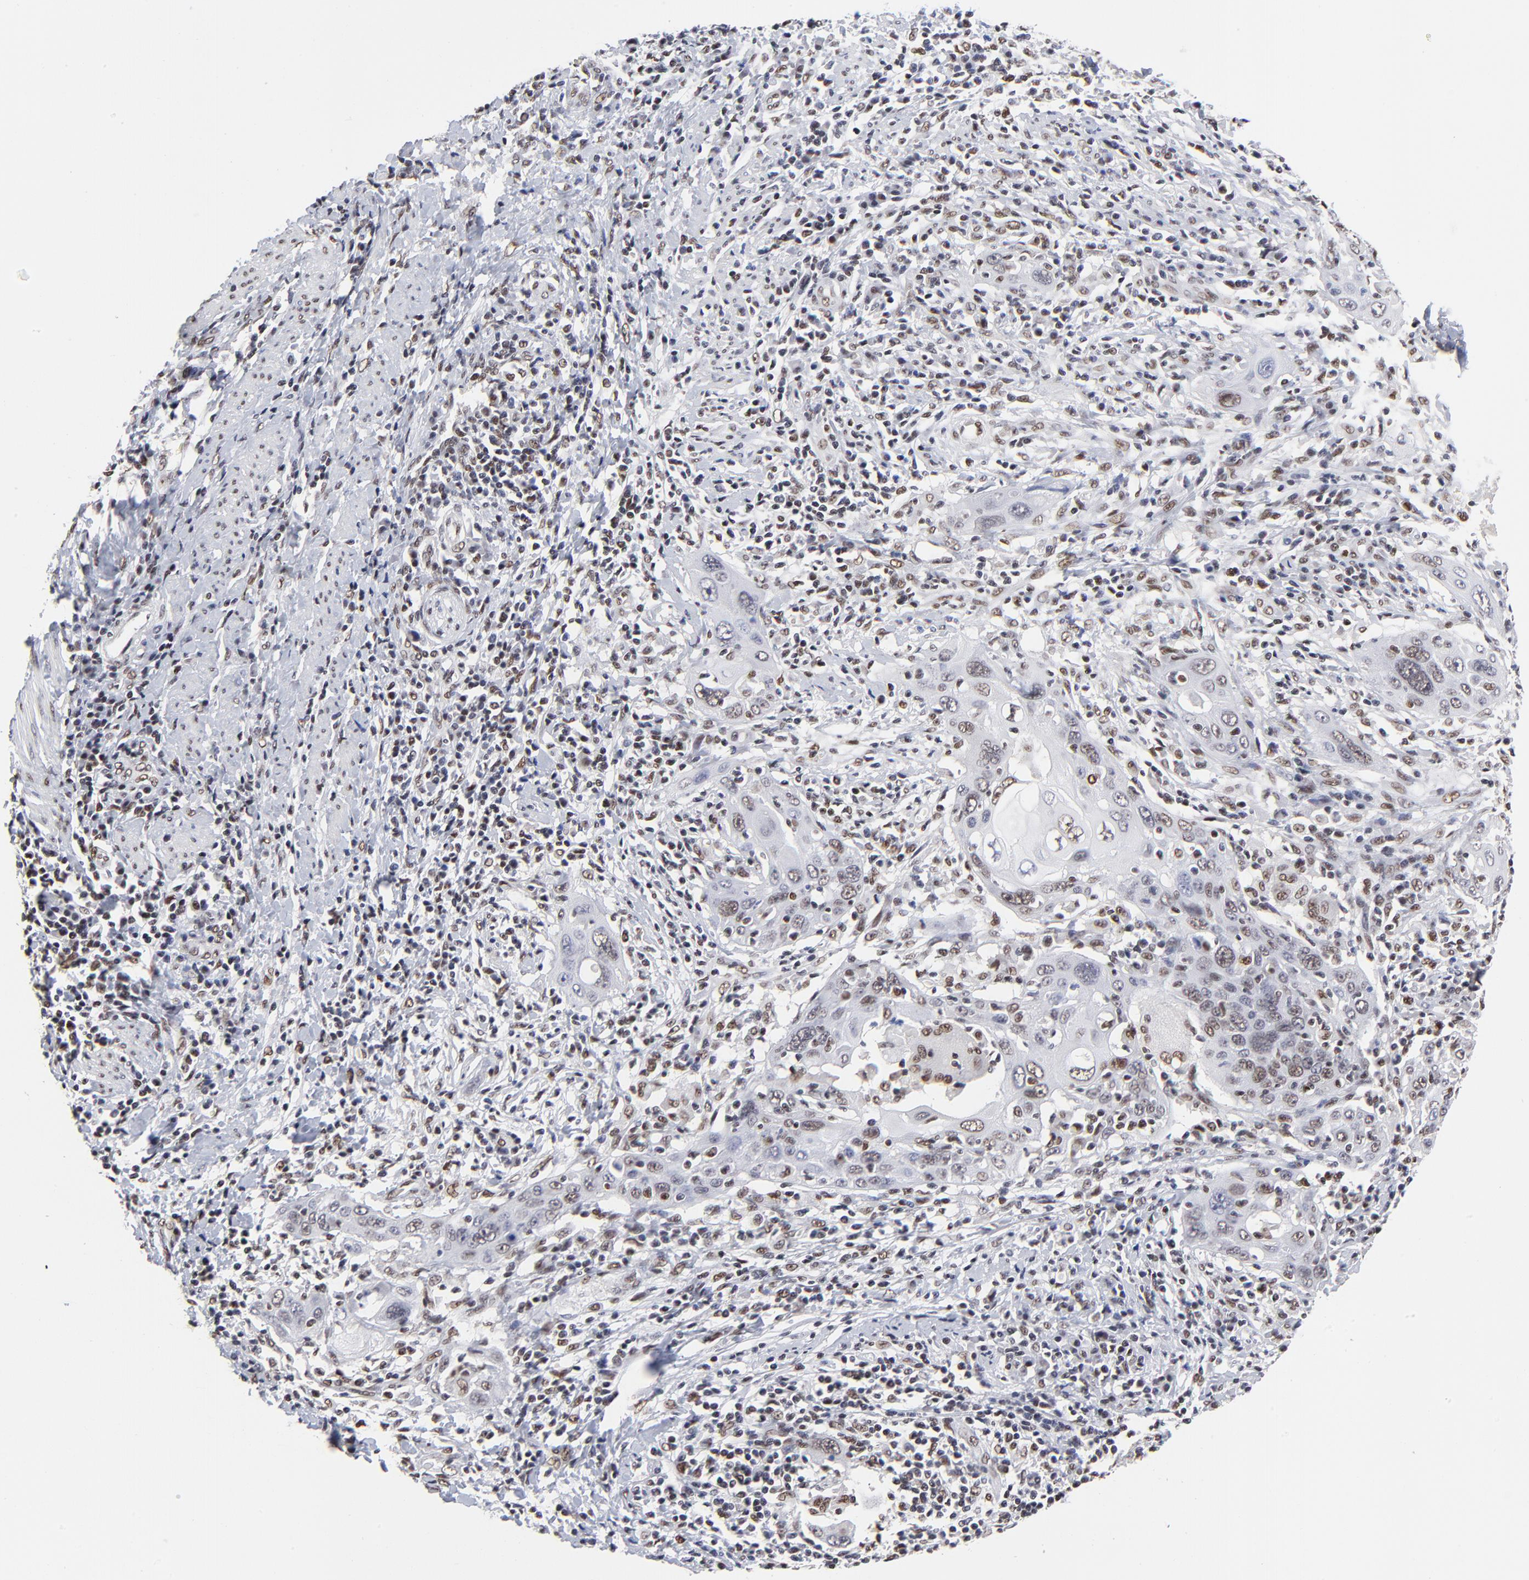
{"staining": {"intensity": "moderate", "quantity": "25%-75%", "location": "nuclear"}, "tissue": "cervical cancer", "cell_type": "Tumor cells", "image_type": "cancer", "snomed": [{"axis": "morphology", "description": "Squamous cell carcinoma, NOS"}, {"axis": "topography", "description": "Cervix"}], "caption": "Protein staining by immunohistochemistry (IHC) reveals moderate nuclear staining in about 25%-75% of tumor cells in squamous cell carcinoma (cervical). The staining was performed using DAB (3,3'-diaminobenzidine), with brown indicating positive protein expression. Nuclei are stained blue with hematoxylin.", "gene": "ZMYM3", "patient": {"sex": "female", "age": 54}}